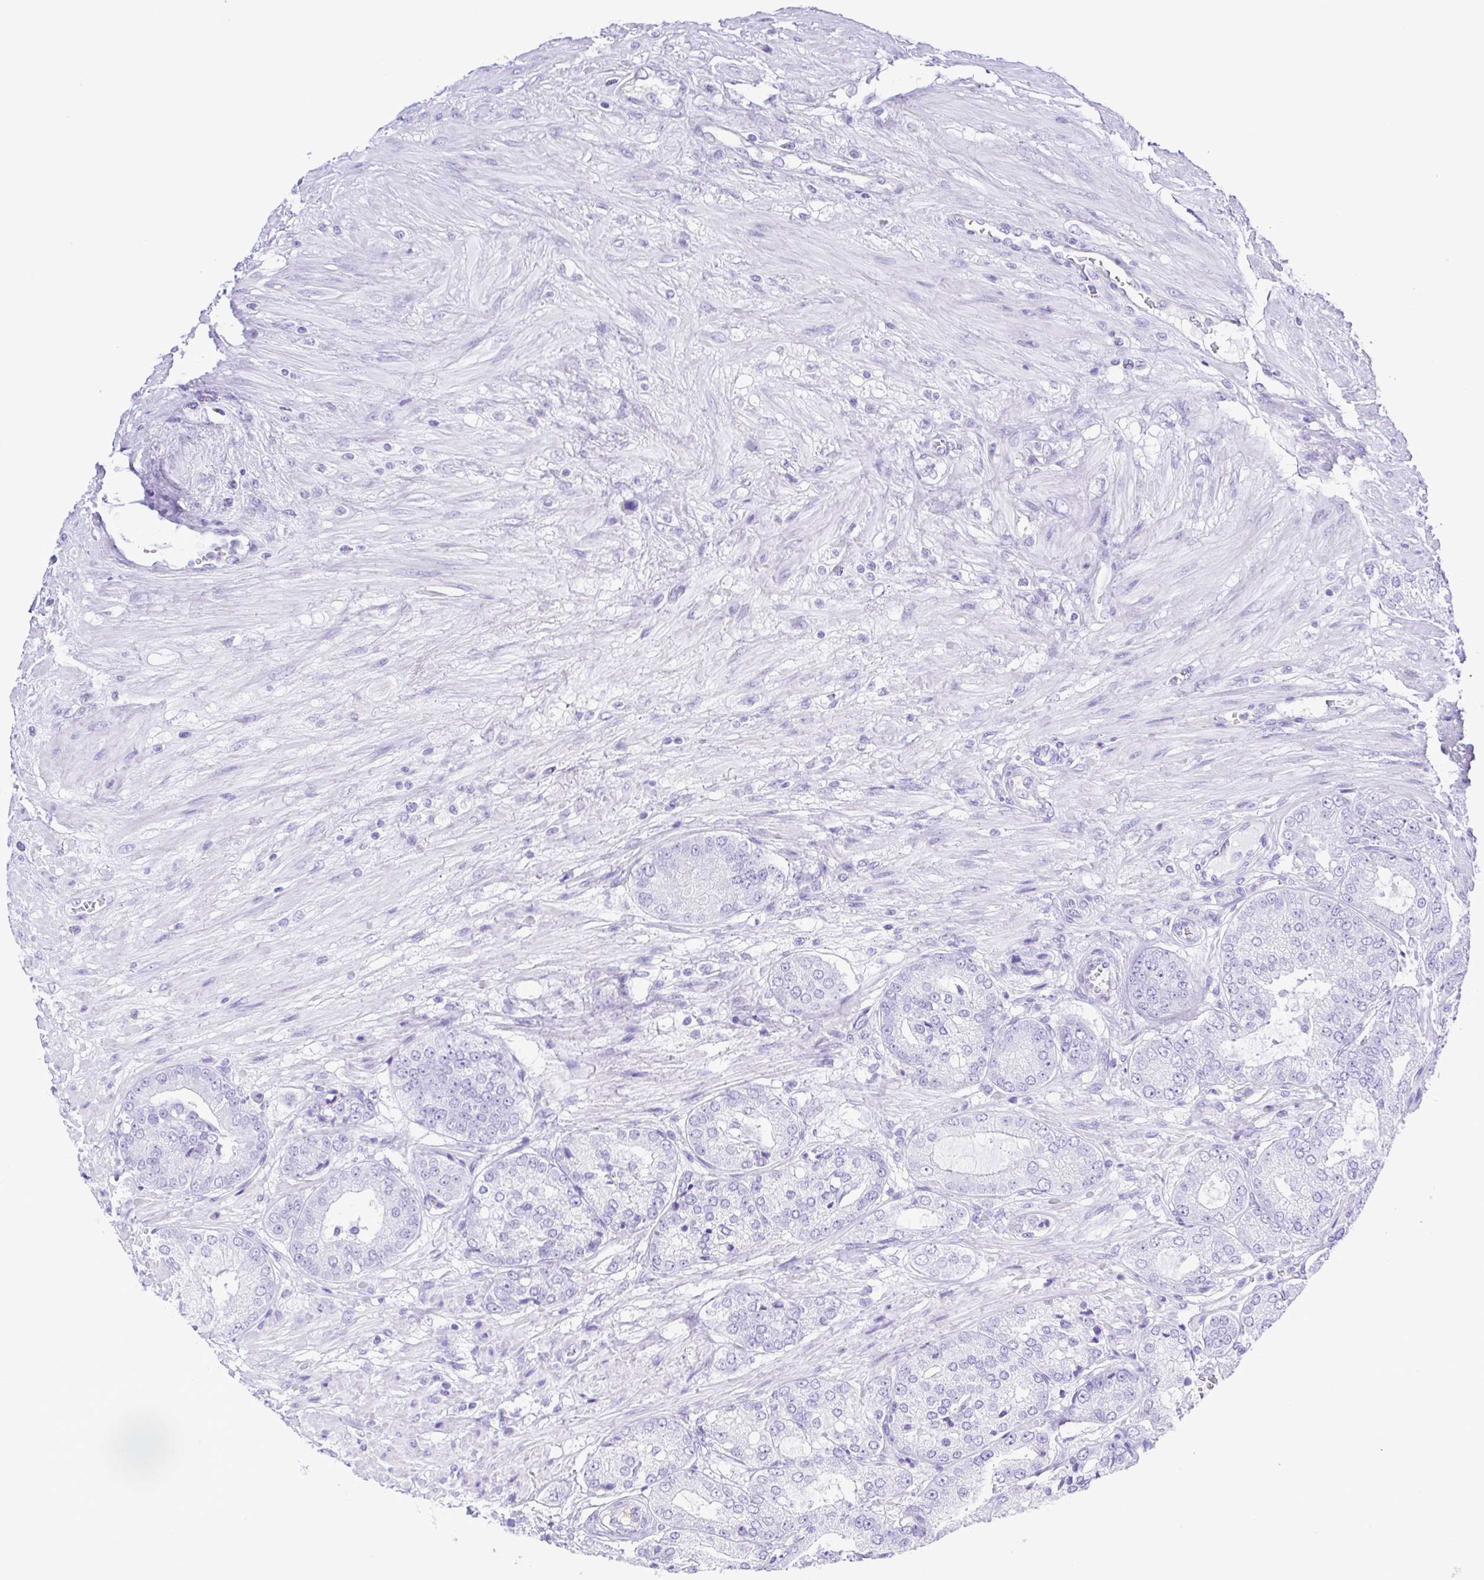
{"staining": {"intensity": "negative", "quantity": "none", "location": "none"}, "tissue": "prostate cancer", "cell_type": "Tumor cells", "image_type": "cancer", "snomed": [{"axis": "morphology", "description": "Adenocarcinoma, High grade"}, {"axis": "topography", "description": "Prostate"}], "caption": "Immunohistochemical staining of human prostate cancer demonstrates no significant staining in tumor cells.", "gene": "GPR17", "patient": {"sex": "male", "age": 71}}